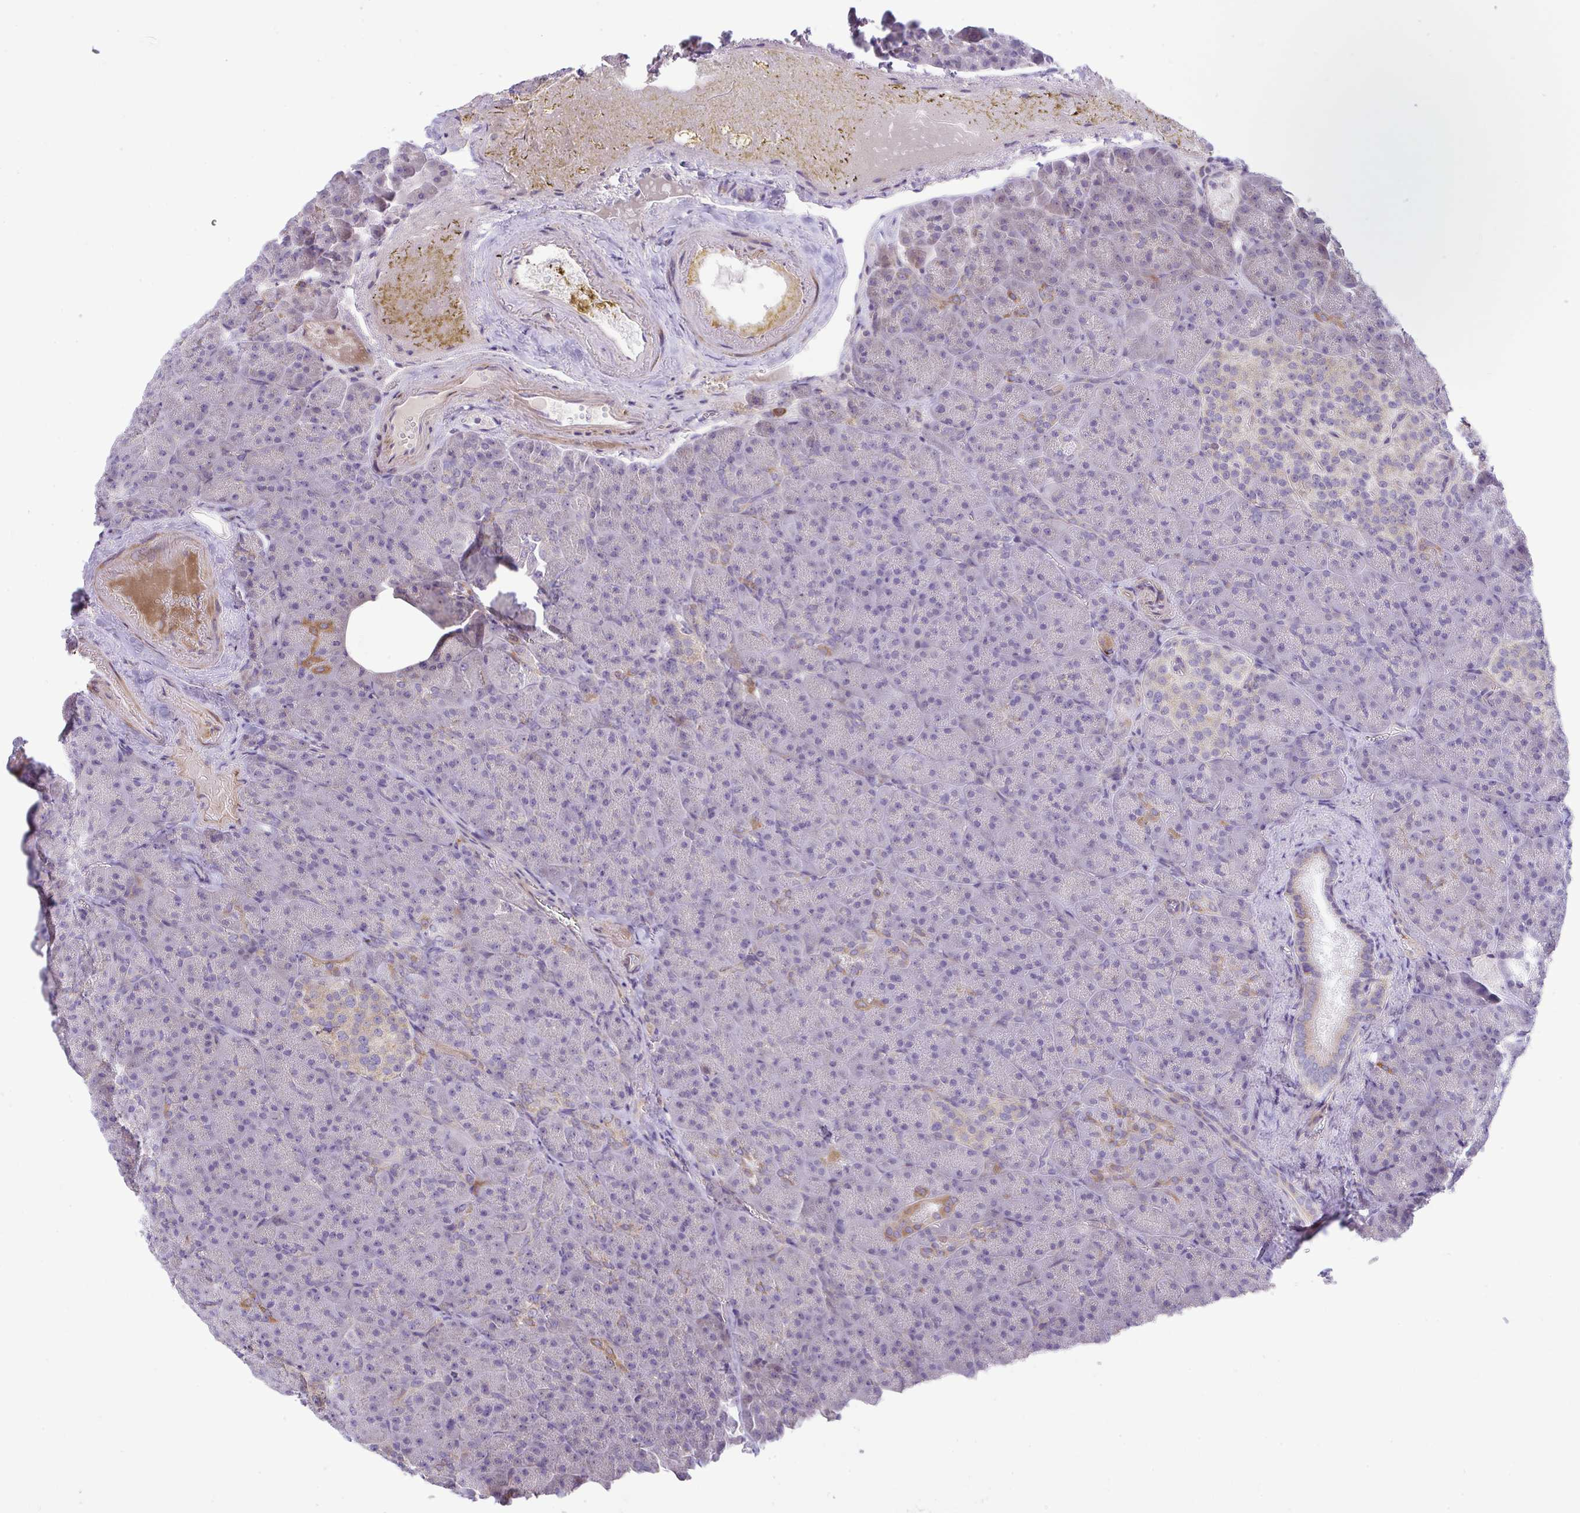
{"staining": {"intensity": "negative", "quantity": "none", "location": "none"}, "tissue": "pancreas", "cell_type": "Exocrine glandular cells", "image_type": "normal", "snomed": [{"axis": "morphology", "description": "Normal tissue, NOS"}, {"axis": "topography", "description": "Pancreas"}], "caption": "This image is of unremarkable pancreas stained with immunohistochemistry (IHC) to label a protein in brown with the nuclei are counter-stained blue. There is no expression in exocrine glandular cells.", "gene": "GRID2", "patient": {"sex": "female", "age": 74}}